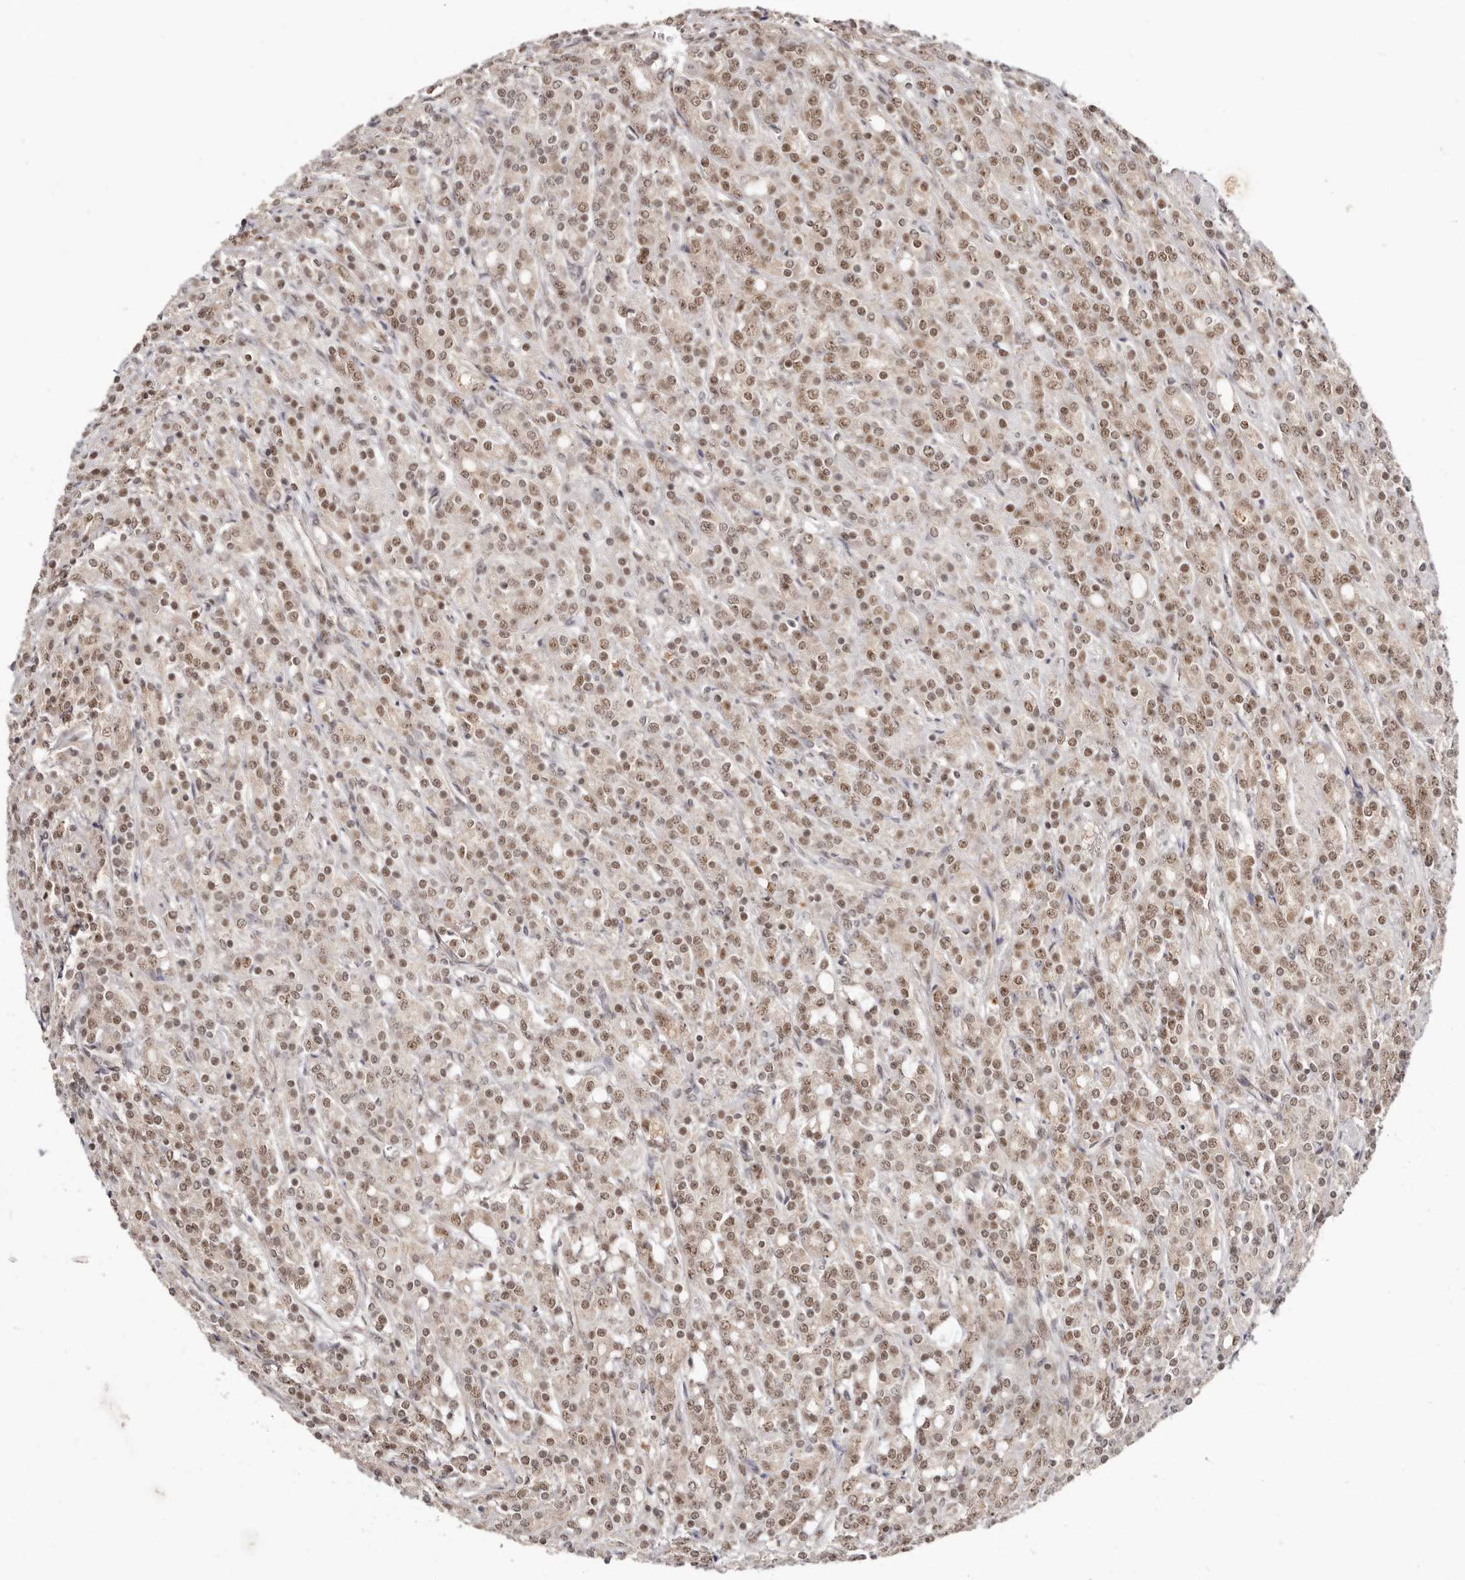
{"staining": {"intensity": "moderate", "quantity": ">75%", "location": "nuclear"}, "tissue": "prostate cancer", "cell_type": "Tumor cells", "image_type": "cancer", "snomed": [{"axis": "morphology", "description": "Adenocarcinoma, High grade"}, {"axis": "topography", "description": "Prostate"}], "caption": "A high-resolution photomicrograph shows immunohistochemistry staining of adenocarcinoma (high-grade) (prostate), which shows moderate nuclear positivity in about >75% of tumor cells.", "gene": "MED8", "patient": {"sex": "male", "age": 62}}